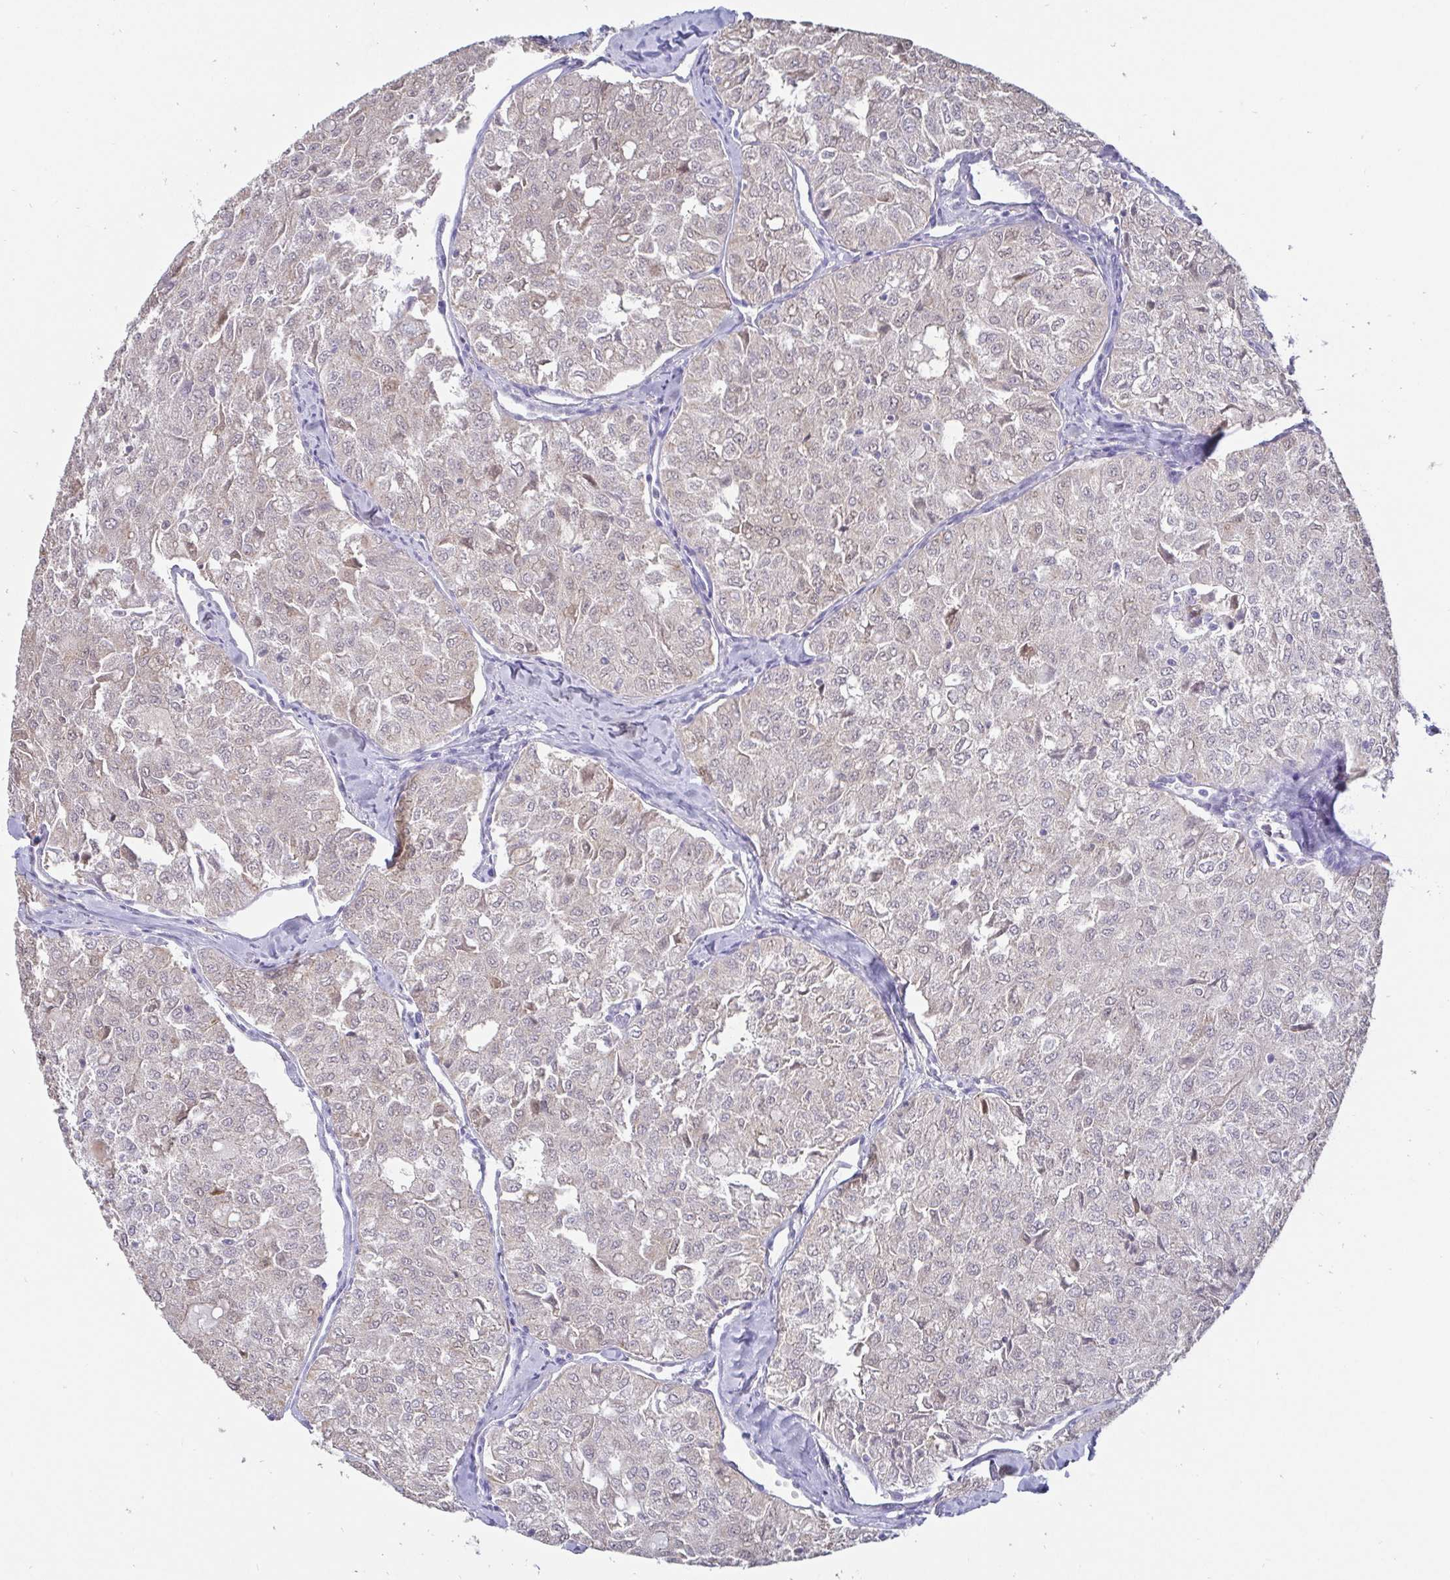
{"staining": {"intensity": "weak", "quantity": "<25%", "location": "cytoplasmic/membranous"}, "tissue": "thyroid cancer", "cell_type": "Tumor cells", "image_type": "cancer", "snomed": [{"axis": "morphology", "description": "Follicular adenoma carcinoma, NOS"}, {"axis": "topography", "description": "Thyroid gland"}], "caption": "Immunohistochemistry (IHC) histopathology image of neoplastic tissue: thyroid follicular adenoma carcinoma stained with DAB (3,3'-diaminobenzidine) displays no significant protein staining in tumor cells.", "gene": "IDH1", "patient": {"sex": "male", "age": 75}}